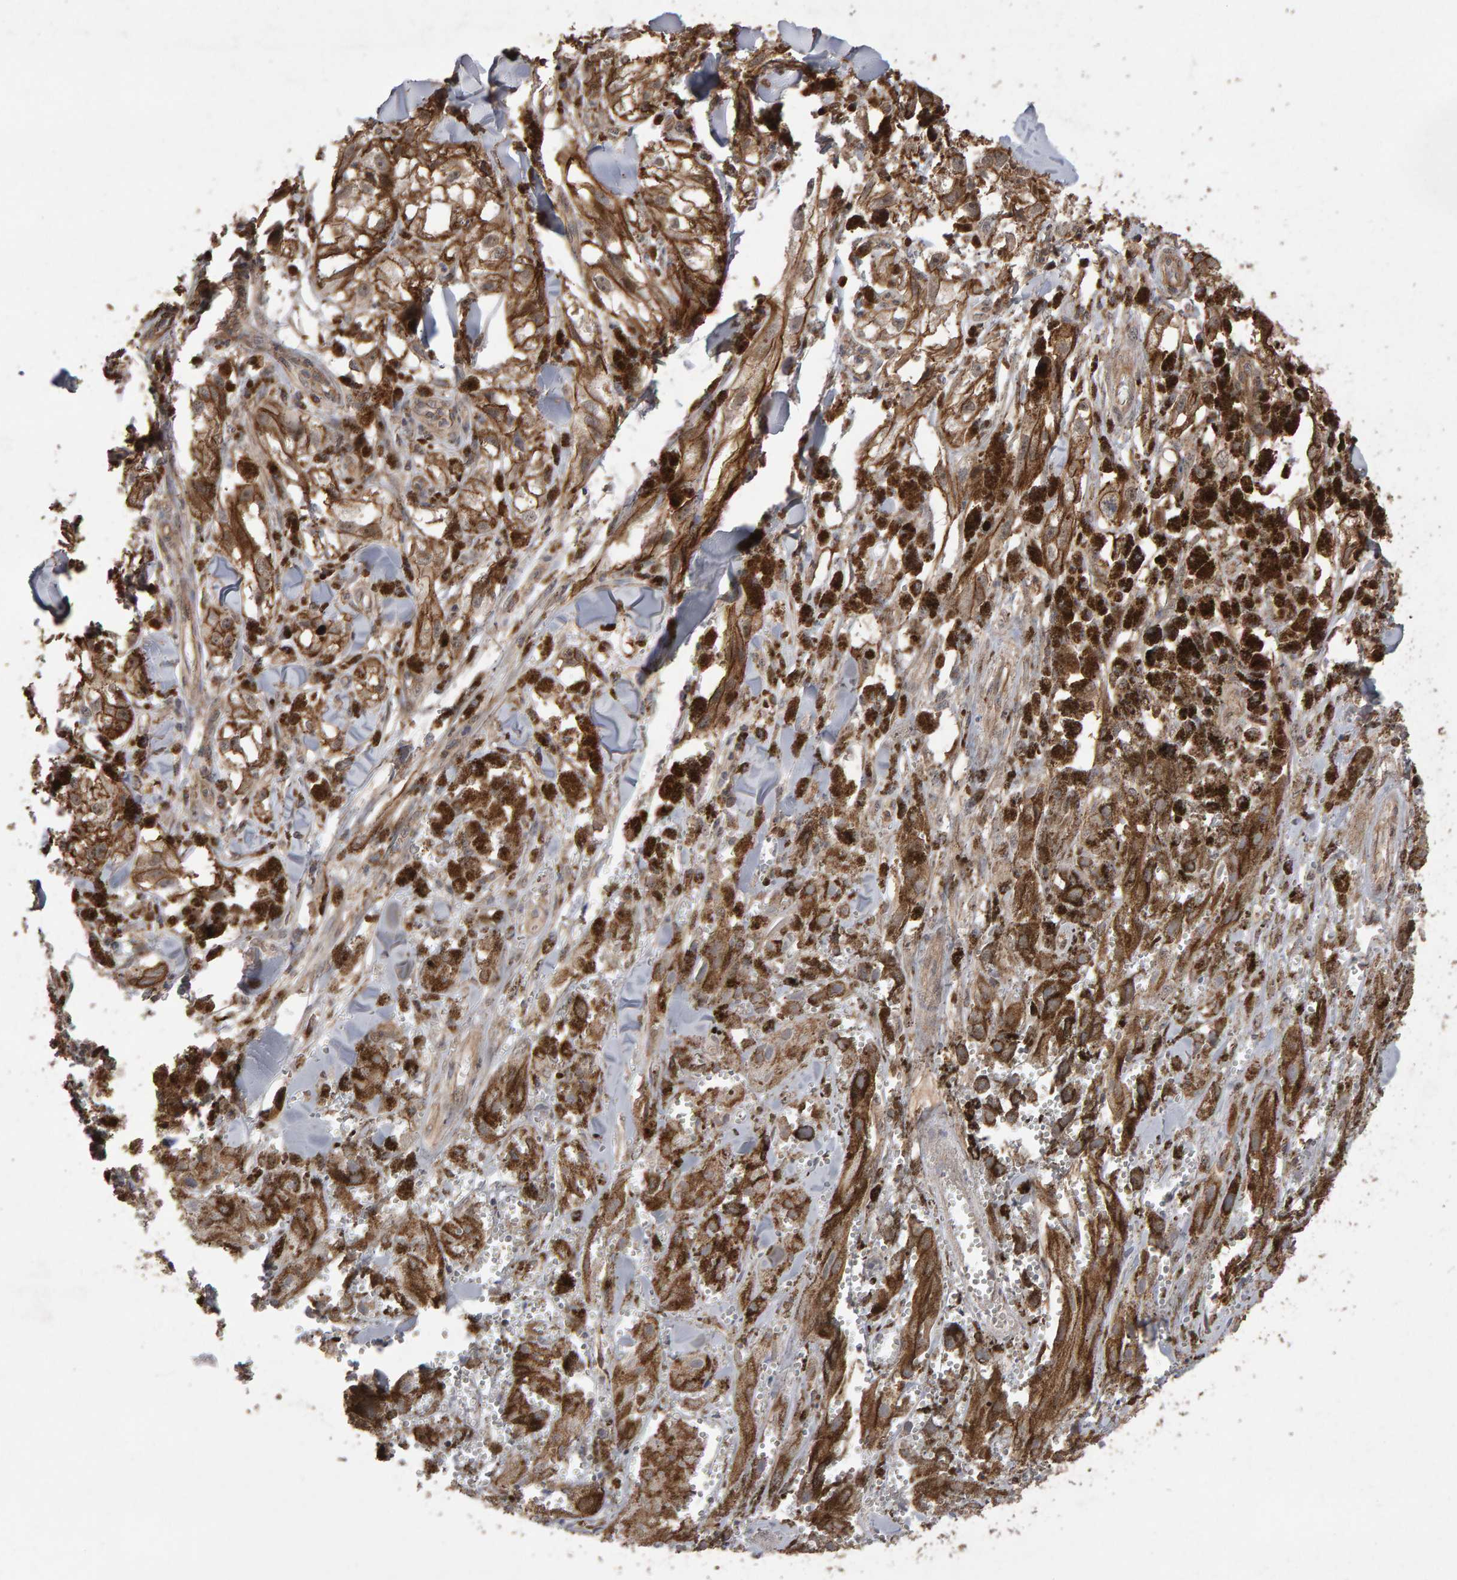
{"staining": {"intensity": "moderate", "quantity": ">75%", "location": "cytoplasmic/membranous"}, "tissue": "melanoma", "cell_type": "Tumor cells", "image_type": "cancer", "snomed": [{"axis": "morphology", "description": "Malignant melanoma, NOS"}, {"axis": "topography", "description": "Skin"}], "caption": "This image shows malignant melanoma stained with IHC to label a protein in brown. The cytoplasmic/membranous of tumor cells show moderate positivity for the protein. Nuclei are counter-stained blue.", "gene": "SCRIB", "patient": {"sex": "male", "age": 88}}